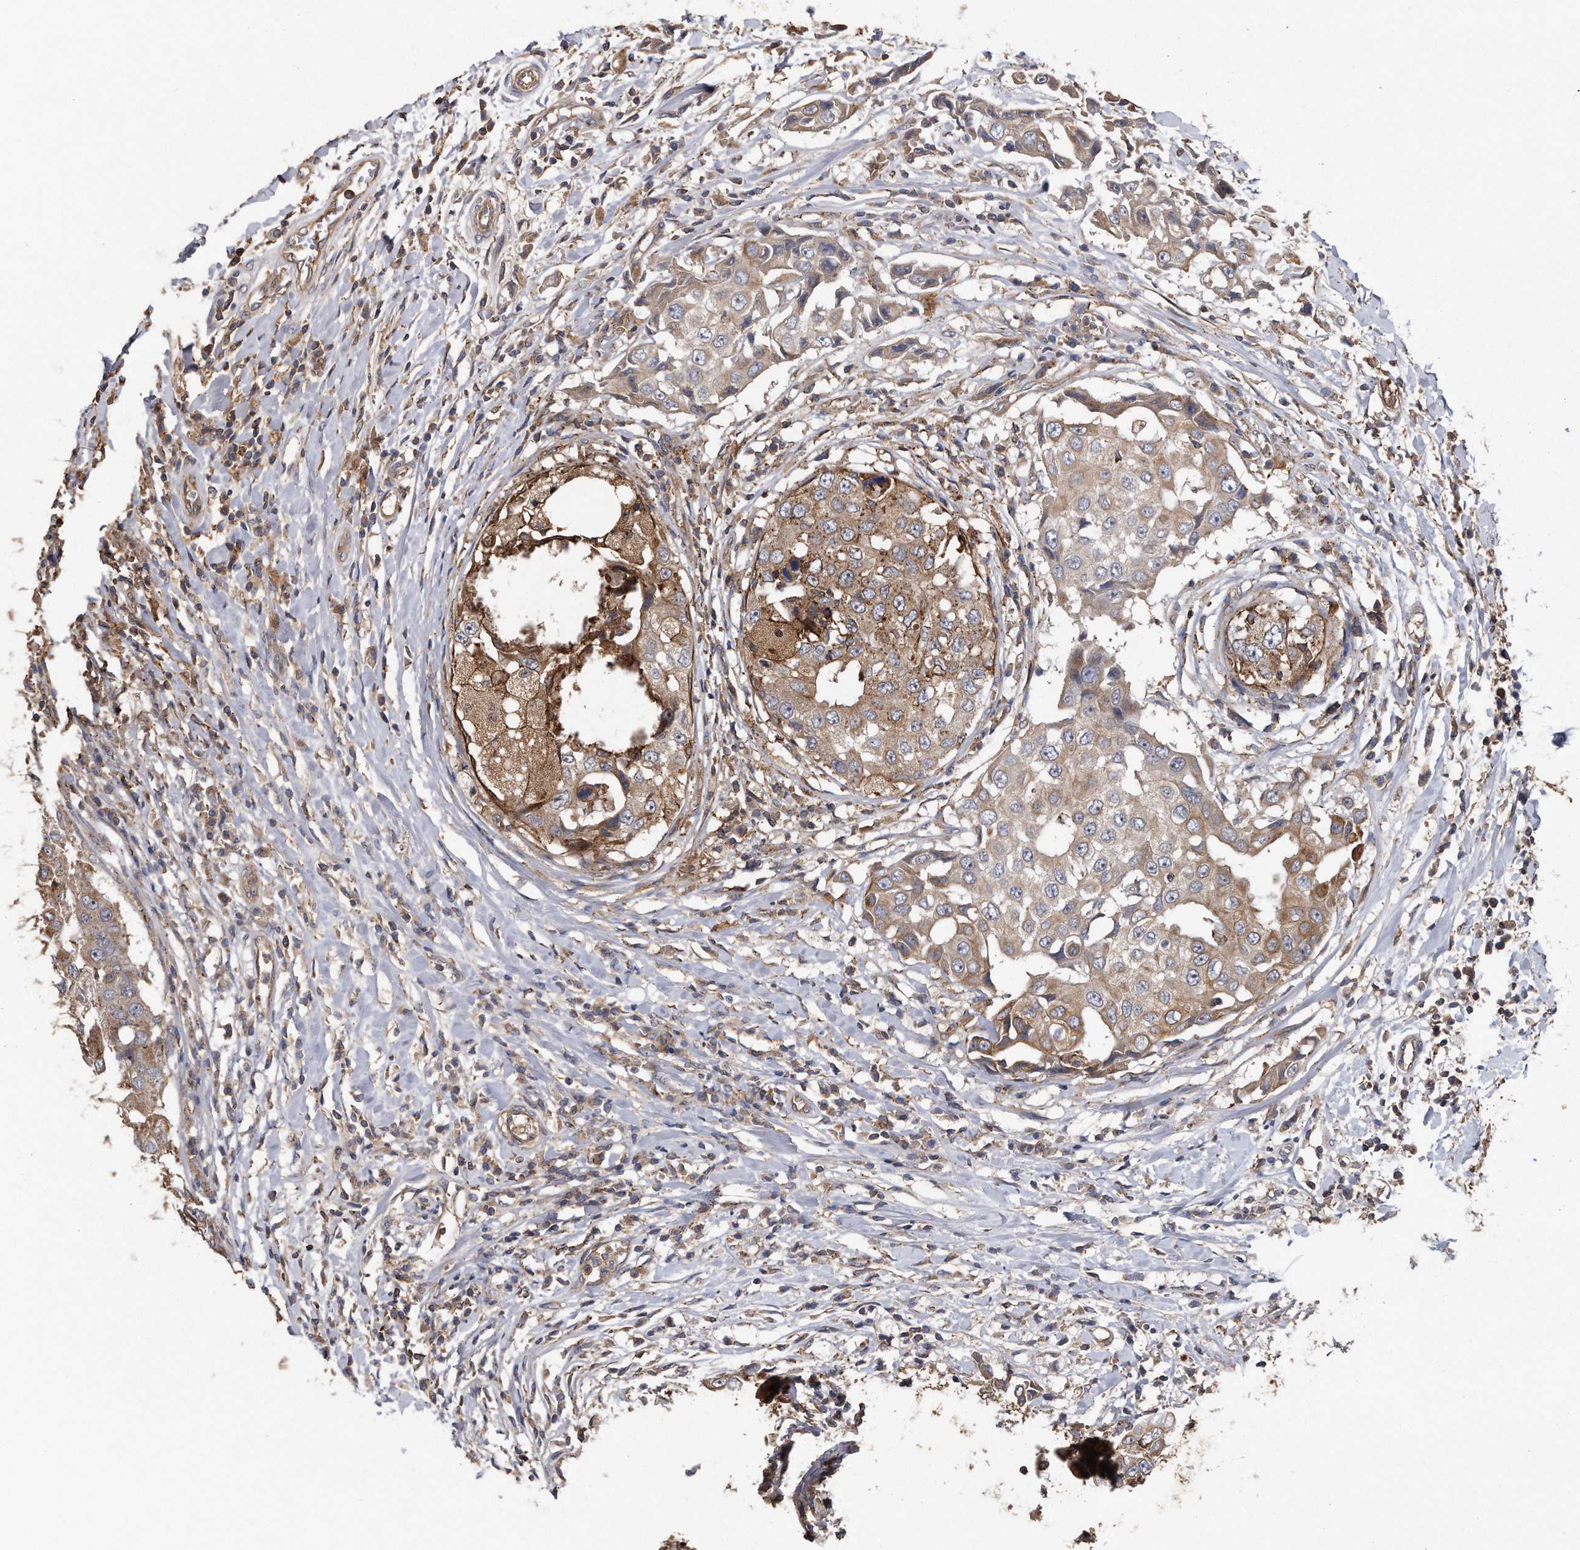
{"staining": {"intensity": "moderate", "quantity": "25%-75%", "location": "cytoplasmic/membranous"}, "tissue": "breast cancer", "cell_type": "Tumor cells", "image_type": "cancer", "snomed": [{"axis": "morphology", "description": "Duct carcinoma"}, {"axis": "topography", "description": "Breast"}], "caption": "High-magnification brightfield microscopy of breast invasive ductal carcinoma stained with DAB (brown) and counterstained with hematoxylin (blue). tumor cells exhibit moderate cytoplasmic/membranous expression is present in about25%-75% of cells. (DAB = brown stain, brightfield microscopy at high magnification).", "gene": "KCND3", "patient": {"sex": "female", "age": 27}}